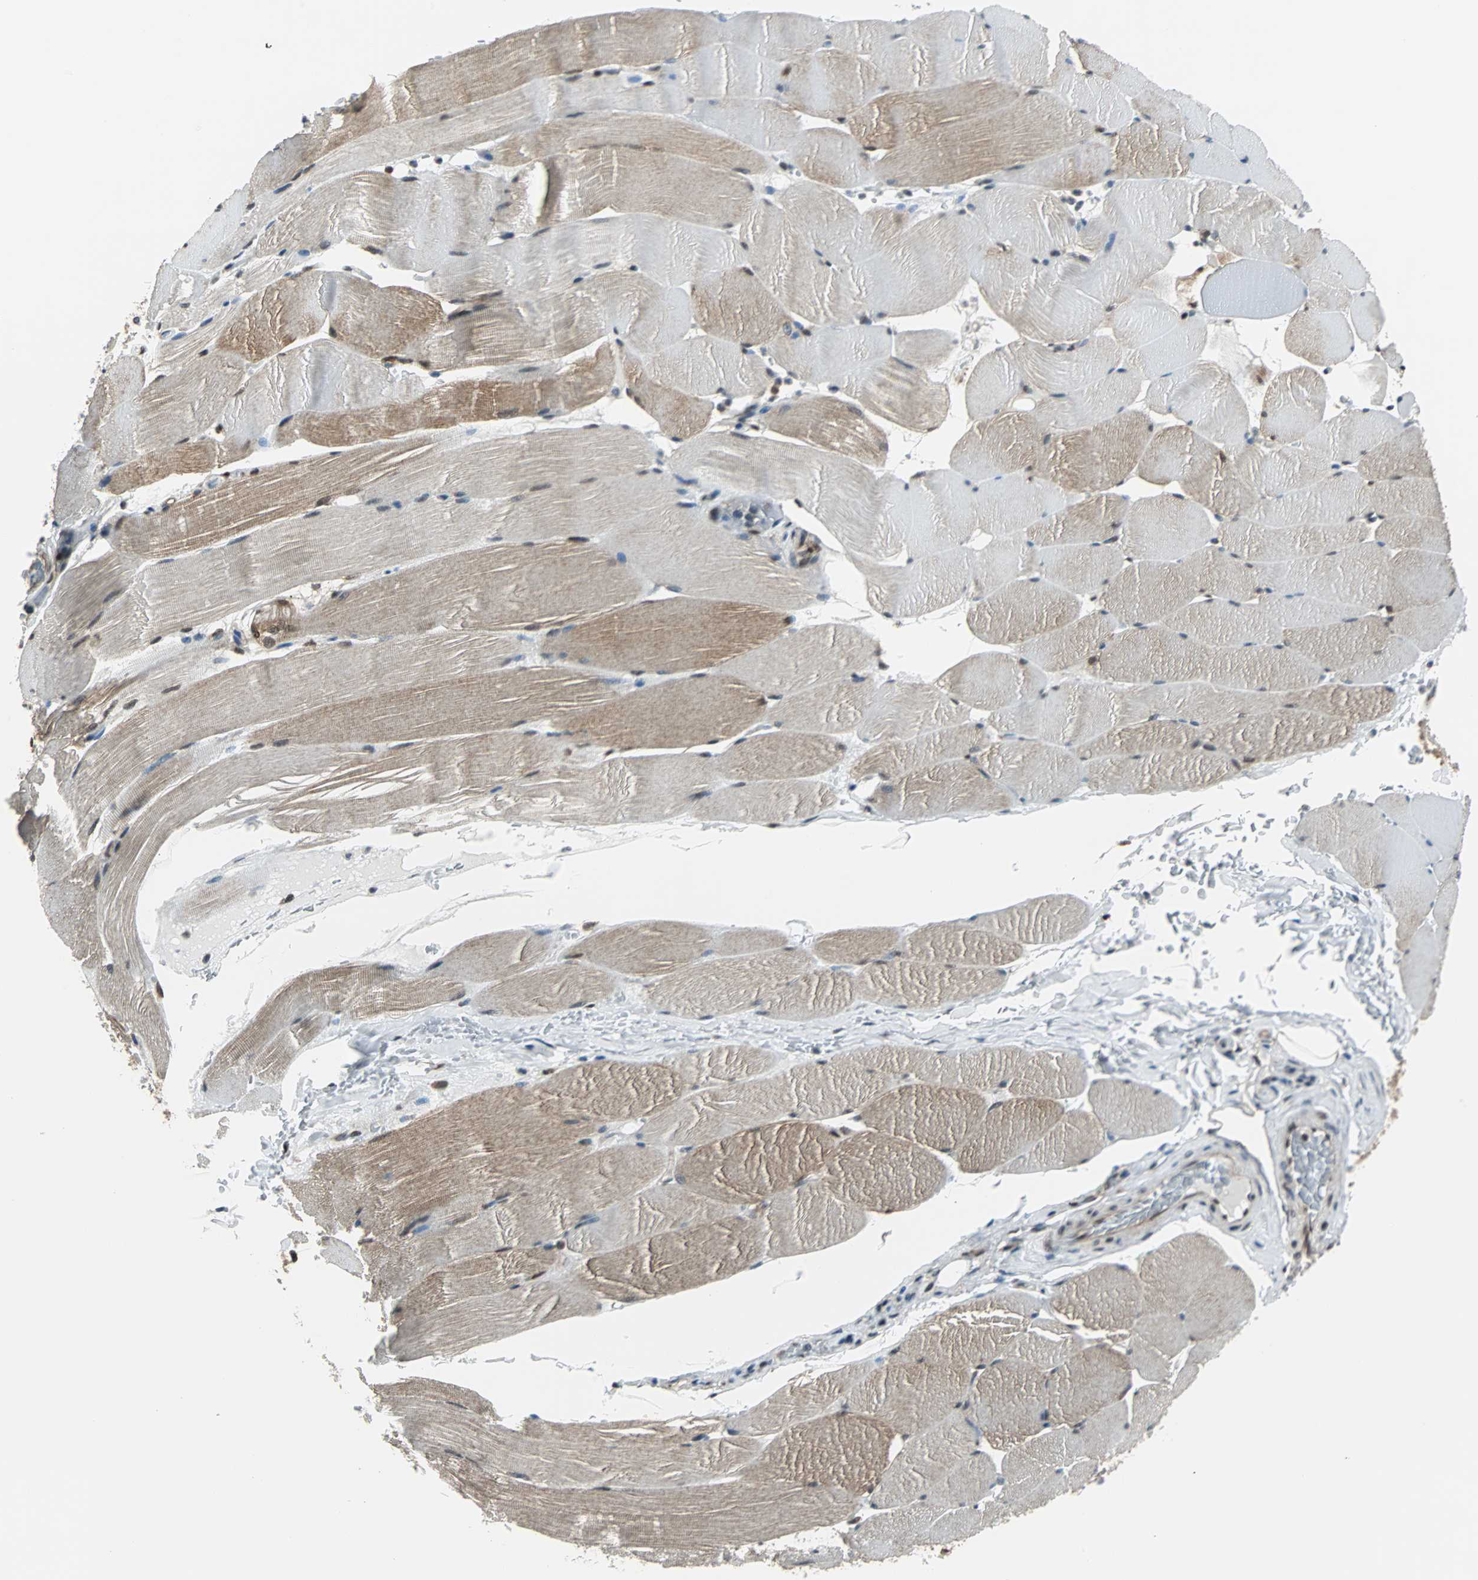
{"staining": {"intensity": "weak", "quantity": "25%-75%", "location": "cytoplasmic/membranous"}, "tissue": "skeletal muscle", "cell_type": "Myocytes", "image_type": "normal", "snomed": [{"axis": "morphology", "description": "Normal tissue, NOS"}, {"axis": "topography", "description": "Skeletal muscle"}], "caption": "DAB immunohistochemical staining of normal skeletal muscle shows weak cytoplasmic/membranous protein positivity in approximately 25%-75% of myocytes. Immunohistochemistry (ihc) stains the protein in brown and the nuclei are stained blue.", "gene": "VCP", "patient": {"sex": "male", "age": 62}}